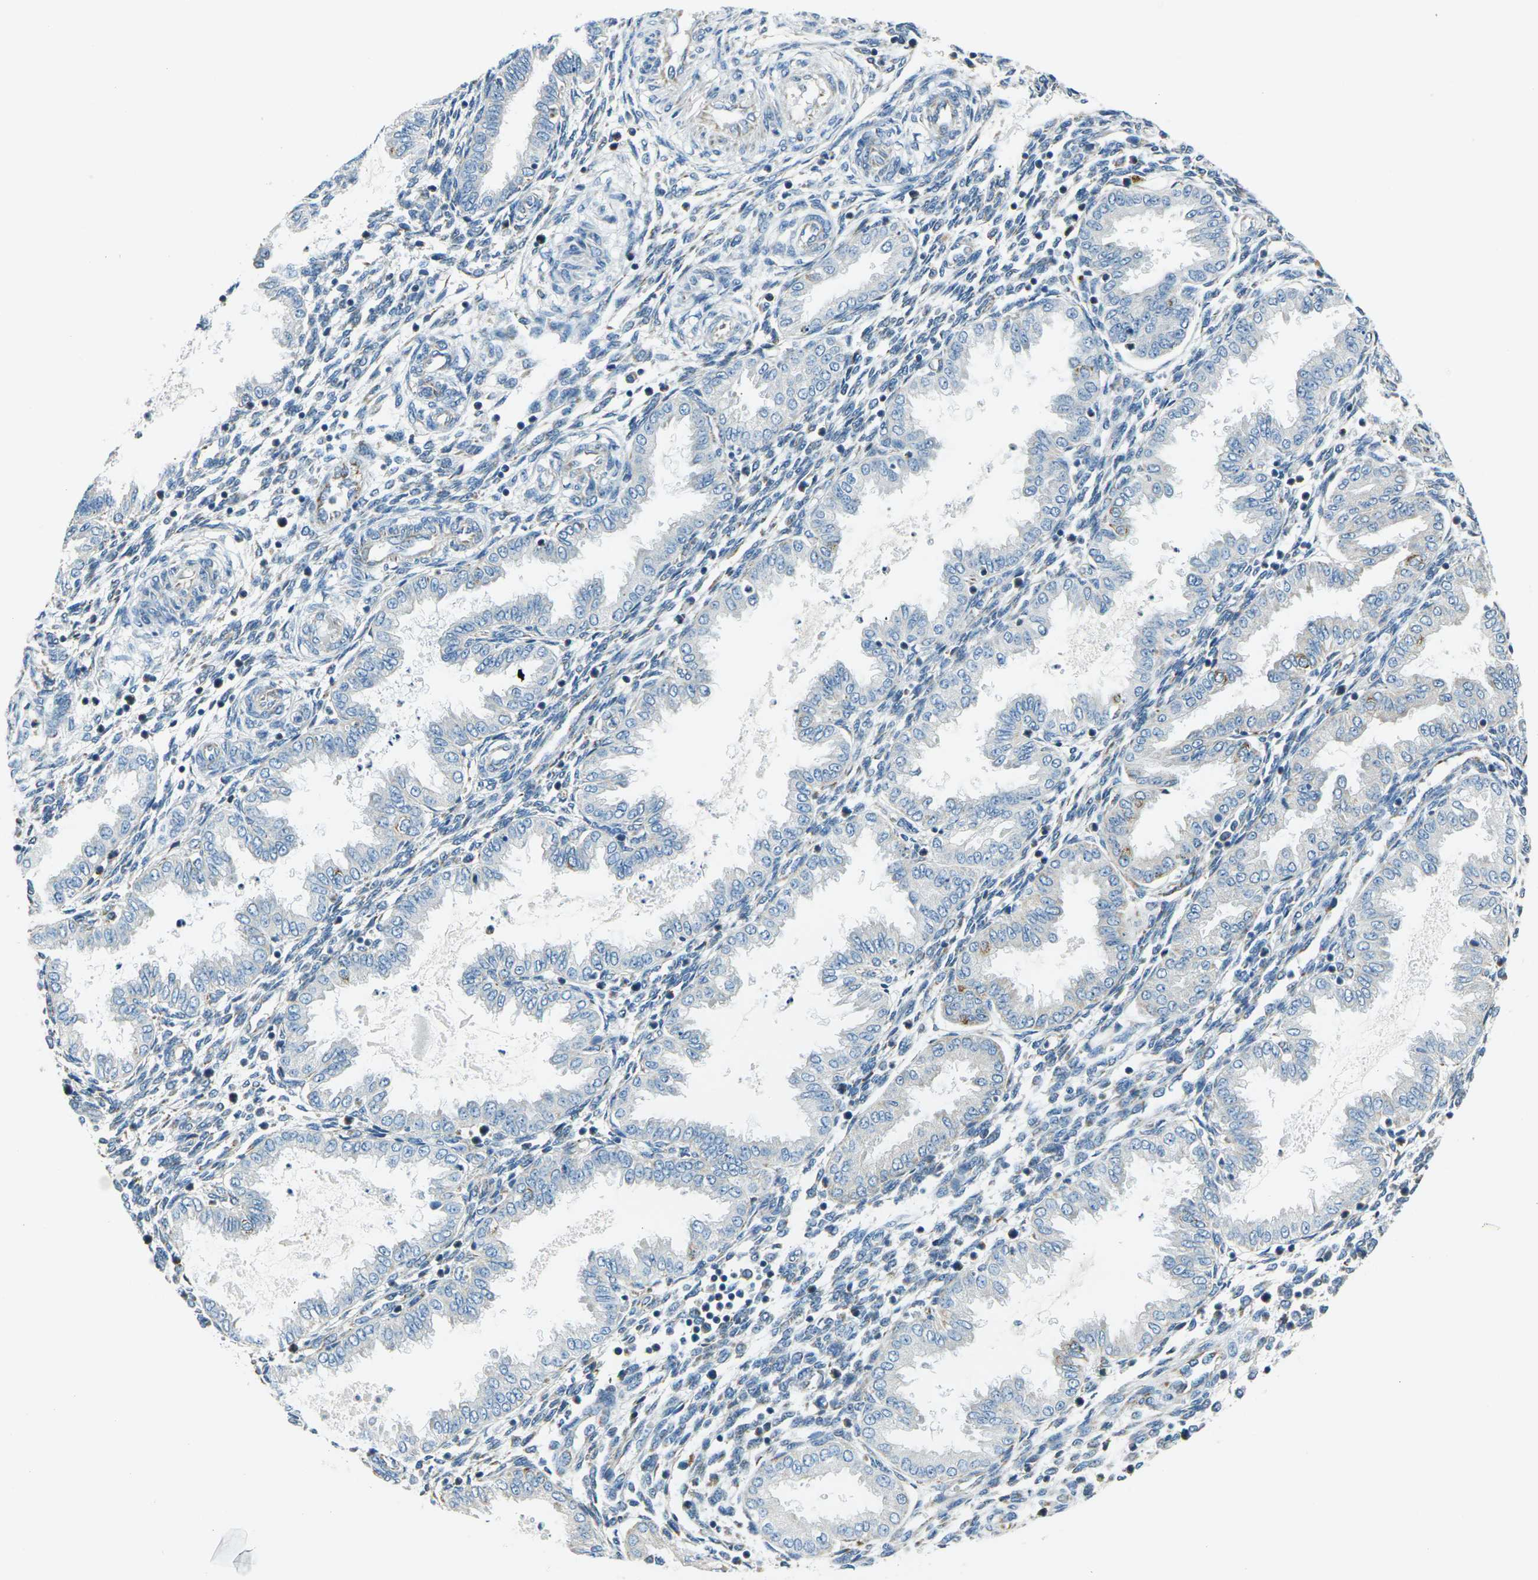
{"staining": {"intensity": "weak", "quantity": "<25%", "location": "cytoplasmic/membranous"}, "tissue": "endometrium", "cell_type": "Cells in endometrial stroma", "image_type": "normal", "snomed": [{"axis": "morphology", "description": "Normal tissue, NOS"}, {"axis": "topography", "description": "Endometrium"}], "caption": "Photomicrograph shows no significant protein staining in cells in endometrial stroma of normal endometrium.", "gene": "IRF3", "patient": {"sex": "female", "age": 33}}